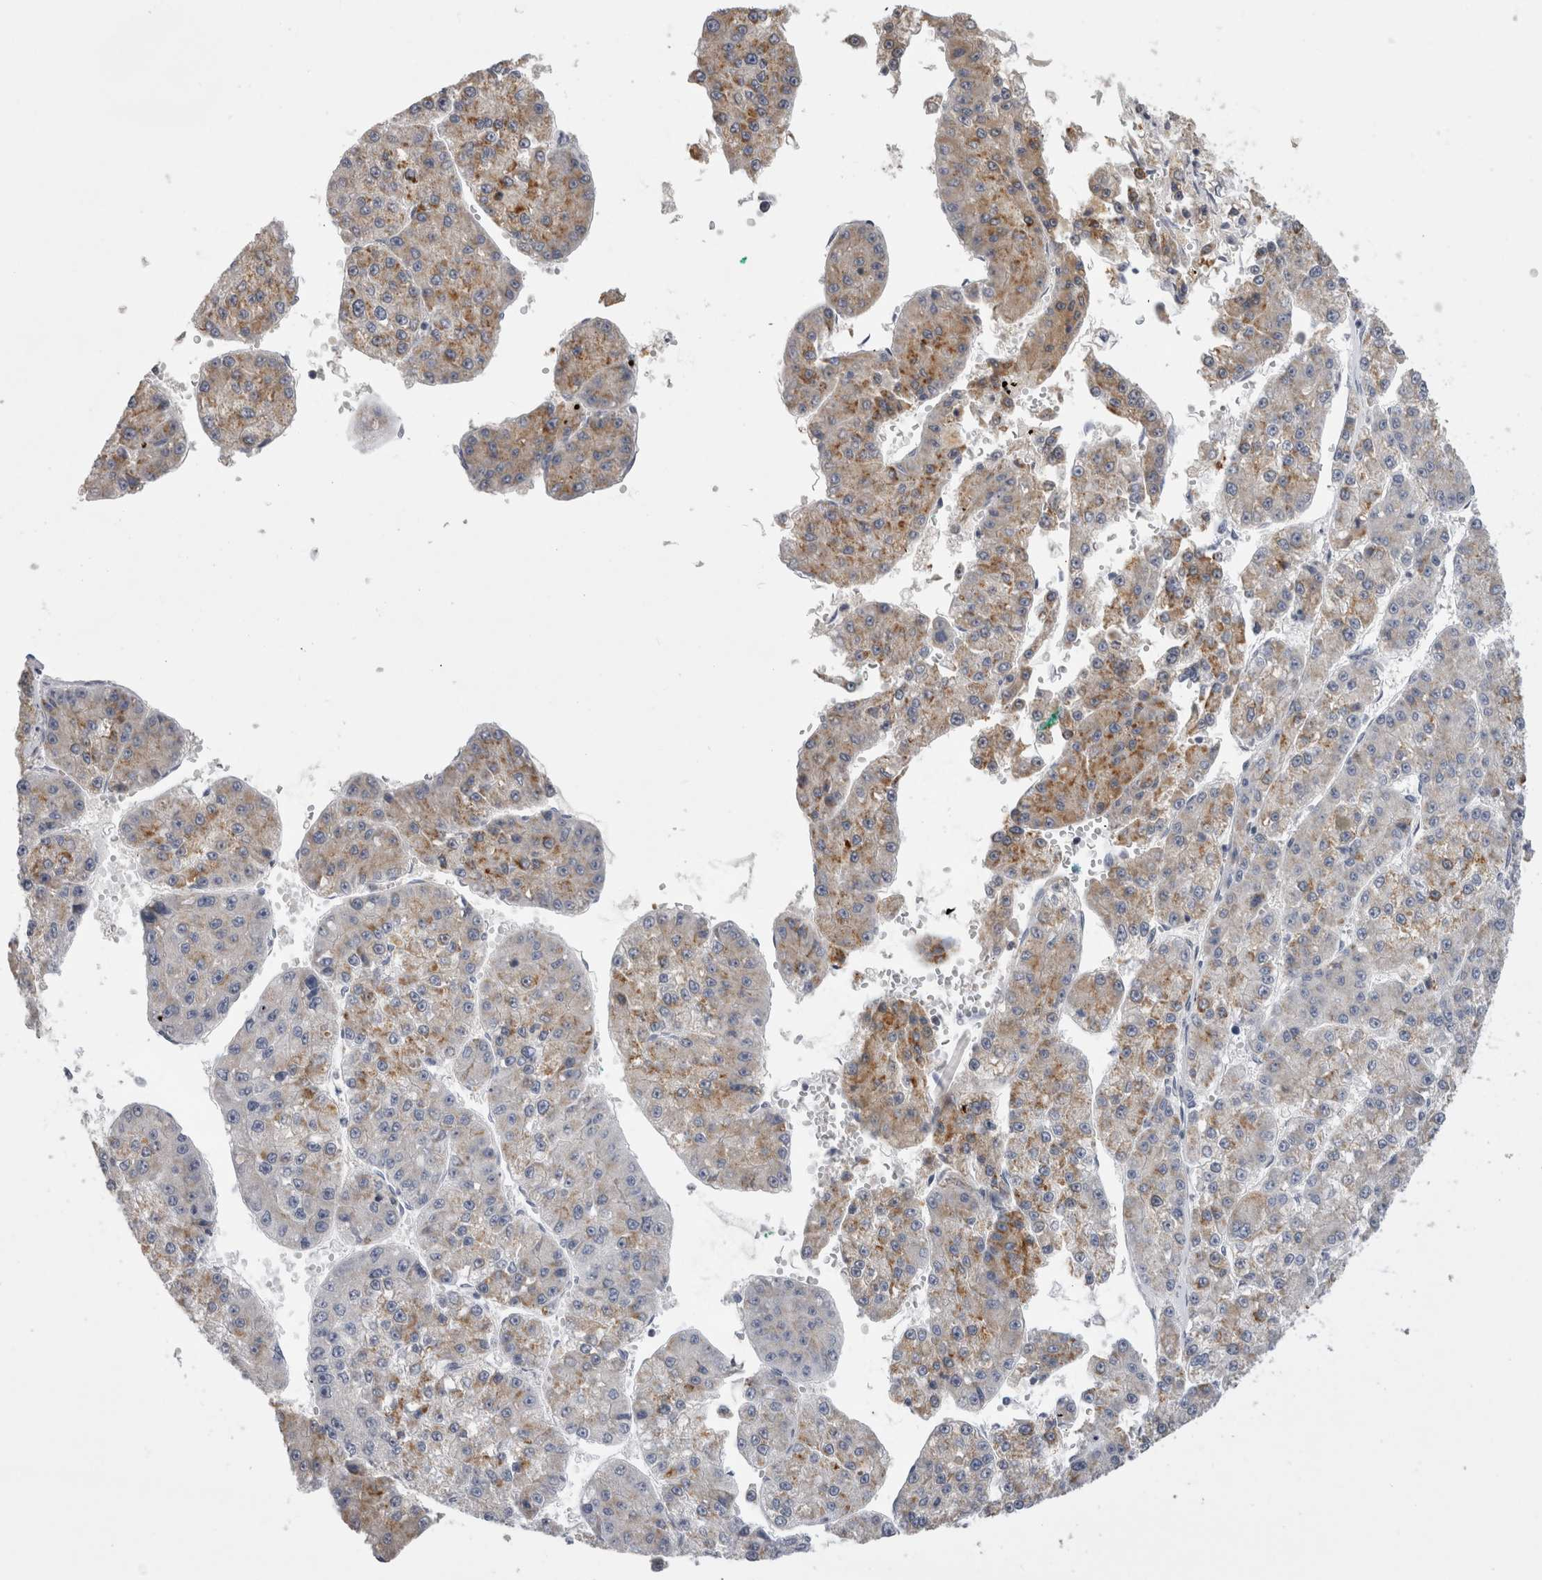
{"staining": {"intensity": "moderate", "quantity": ">75%", "location": "cytoplasmic/membranous"}, "tissue": "liver cancer", "cell_type": "Tumor cells", "image_type": "cancer", "snomed": [{"axis": "morphology", "description": "Carcinoma, Hepatocellular, NOS"}, {"axis": "topography", "description": "Liver"}], "caption": "This is an image of immunohistochemistry (IHC) staining of liver cancer, which shows moderate staining in the cytoplasmic/membranous of tumor cells.", "gene": "DHRS4", "patient": {"sex": "female", "age": 73}}